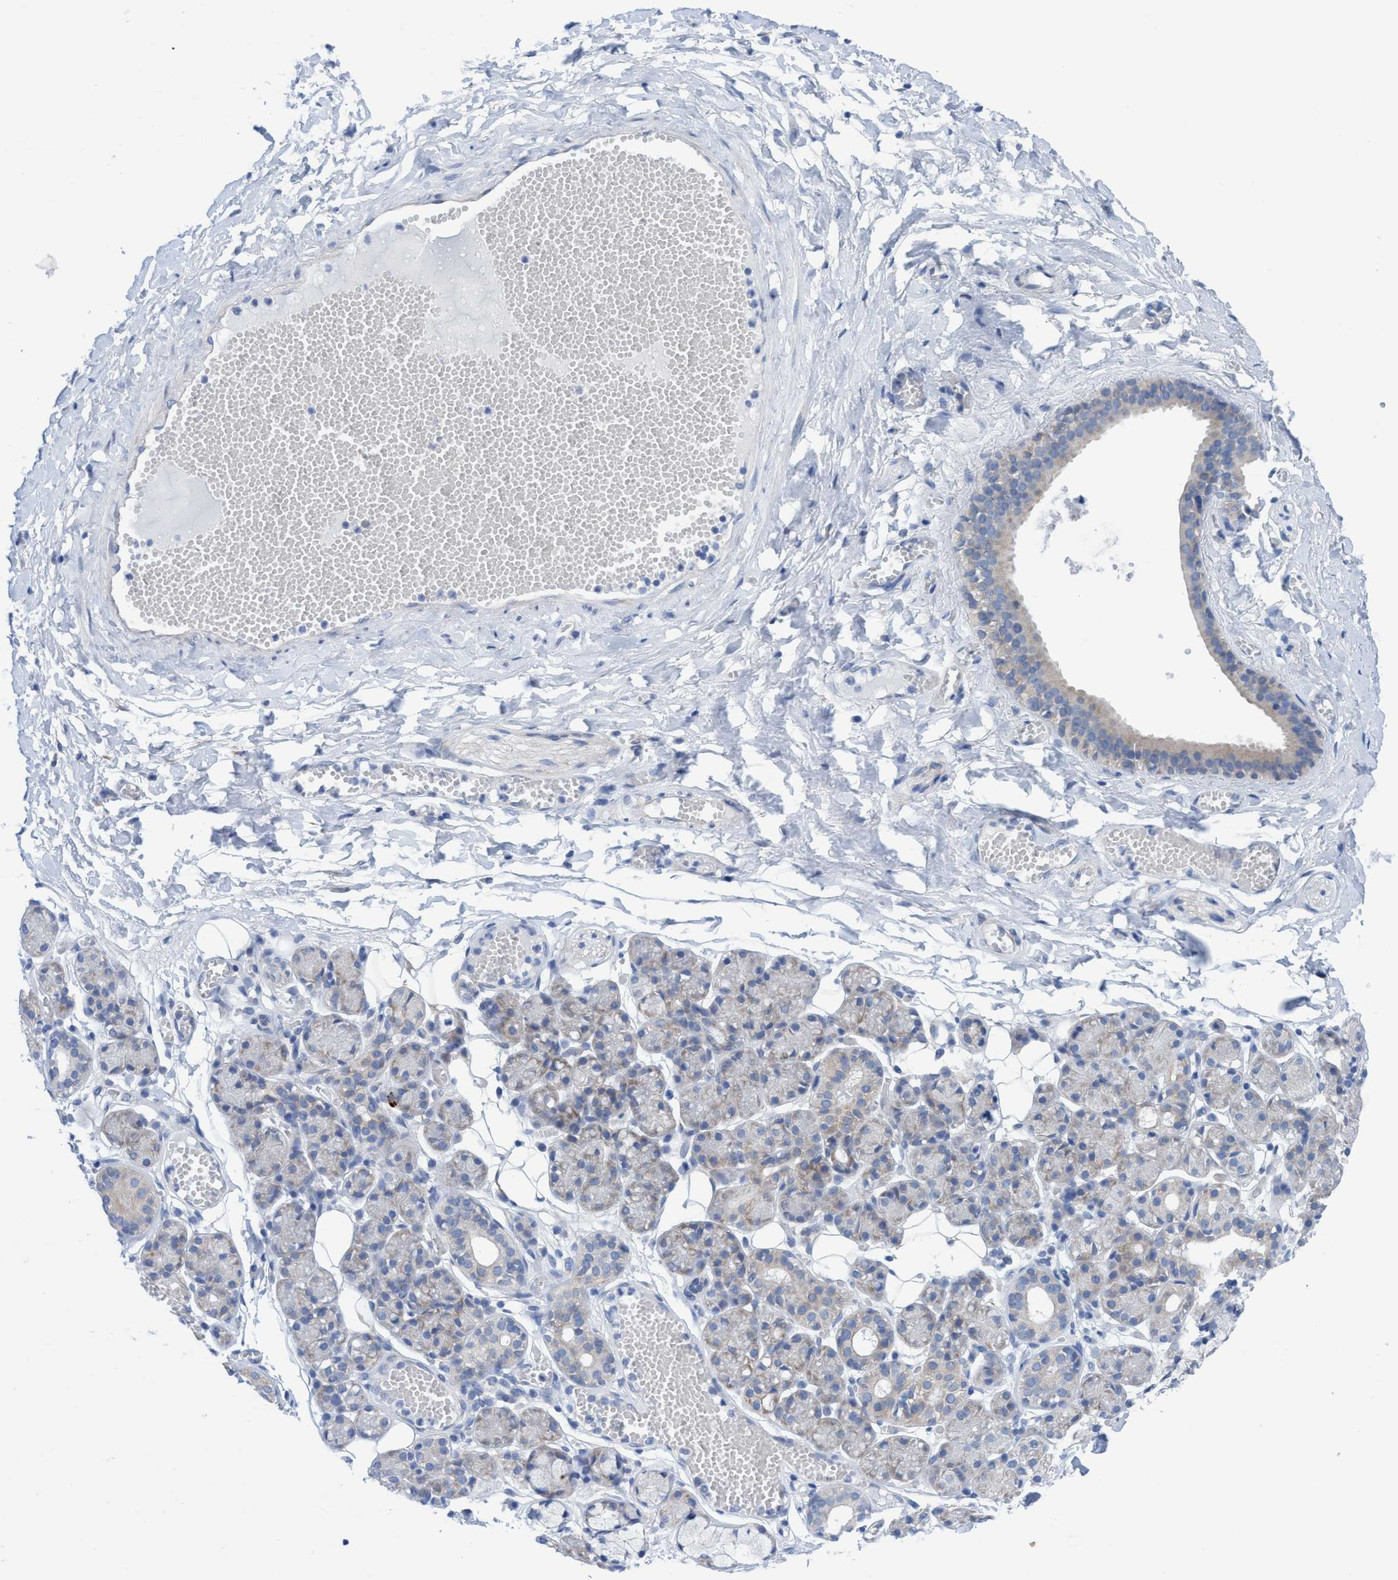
{"staining": {"intensity": "negative", "quantity": "none", "location": "none"}, "tissue": "salivary gland", "cell_type": "Glandular cells", "image_type": "normal", "snomed": [{"axis": "morphology", "description": "Normal tissue, NOS"}, {"axis": "topography", "description": "Salivary gland"}], "caption": "This is an IHC micrograph of unremarkable human salivary gland. There is no positivity in glandular cells.", "gene": "RSAD1", "patient": {"sex": "male", "age": 63}}